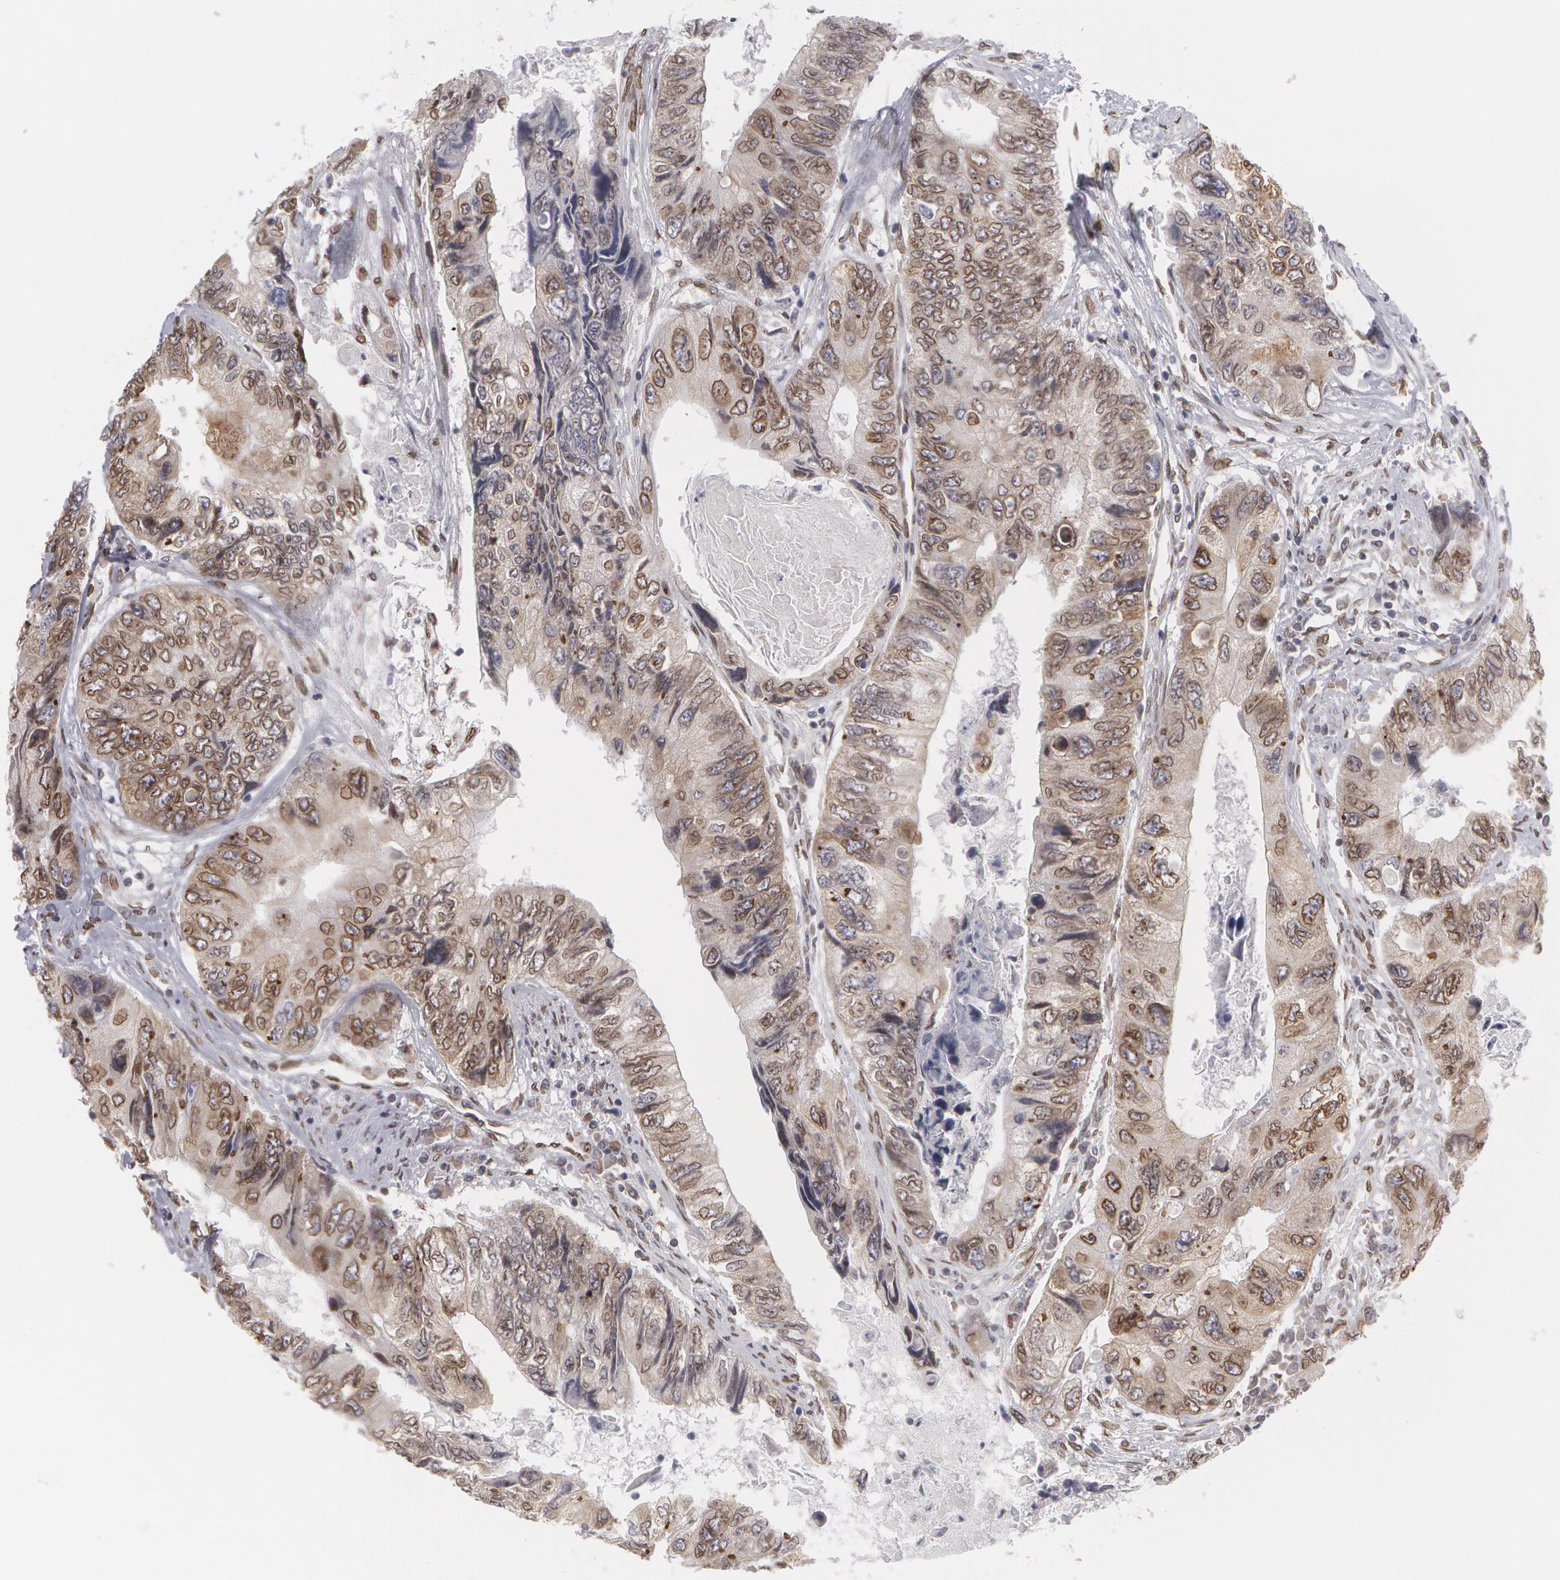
{"staining": {"intensity": "moderate", "quantity": ">75%", "location": "cytoplasmic/membranous,nuclear"}, "tissue": "colorectal cancer", "cell_type": "Tumor cells", "image_type": "cancer", "snomed": [{"axis": "morphology", "description": "Adenocarcinoma, NOS"}, {"axis": "topography", "description": "Rectum"}], "caption": "The immunohistochemical stain highlights moderate cytoplasmic/membranous and nuclear staining in tumor cells of colorectal adenocarcinoma tissue. The staining was performed using DAB, with brown indicating positive protein expression. Nuclei are stained blue with hematoxylin.", "gene": "EMD", "patient": {"sex": "female", "age": 82}}